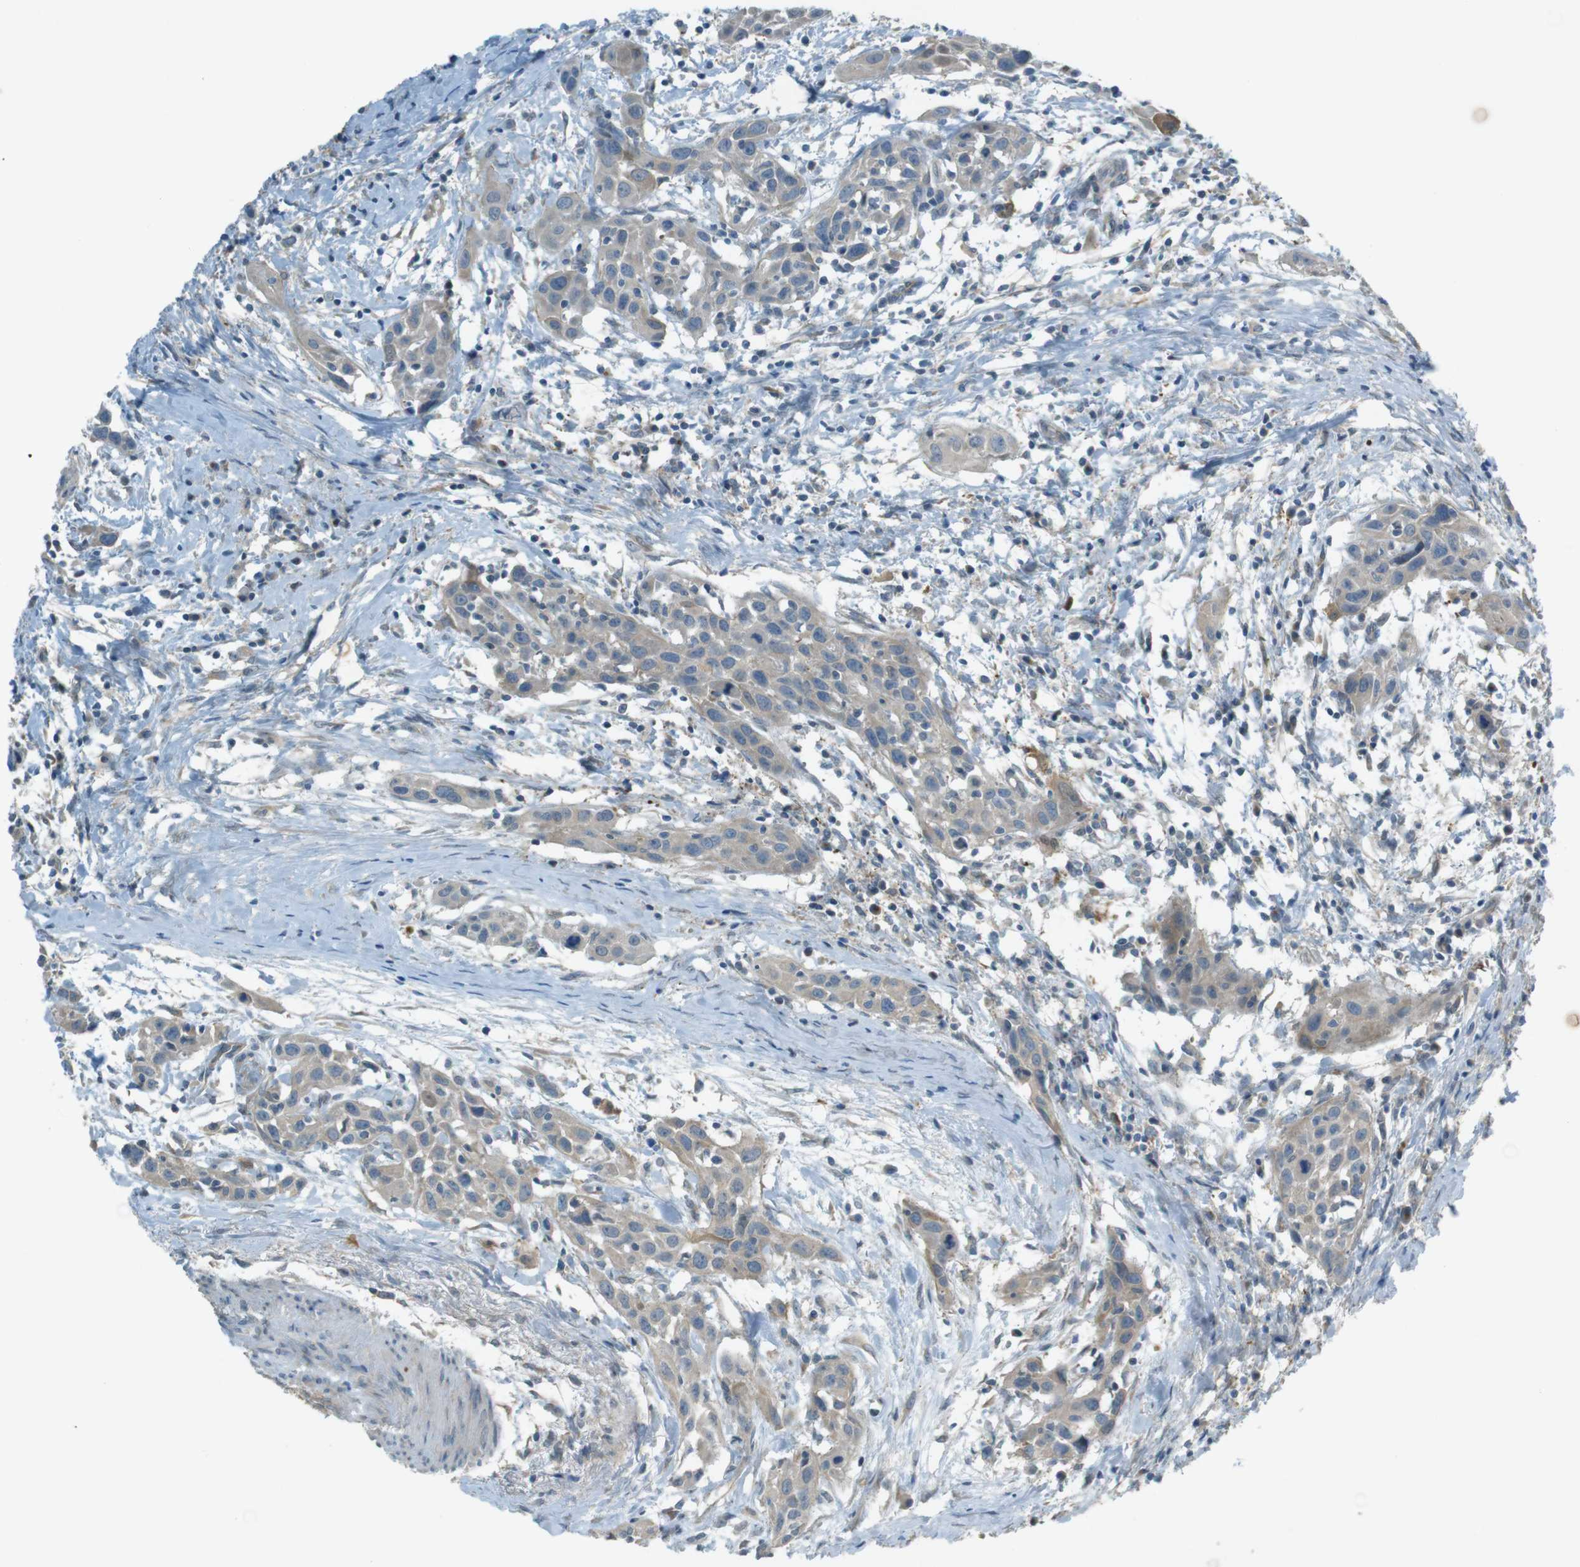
{"staining": {"intensity": "moderate", "quantity": "<25%", "location": "cytoplasmic/membranous"}, "tissue": "head and neck cancer", "cell_type": "Tumor cells", "image_type": "cancer", "snomed": [{"axis": "morphology", "description": "Squamous cell carcinoma, NOS"}, {"axis": "topography", "description": "Oral tissue"}, {"axis": "topography", "description": "Head-Neck"}], "caption": "A brown stain highlights moderate cytoplasmic/membranous staining of a protein in squamous cell carcinoma (head and neck) tumor cells.", "gene": "TMEM41B", "patient": {"sex": "female", "age": 50}}